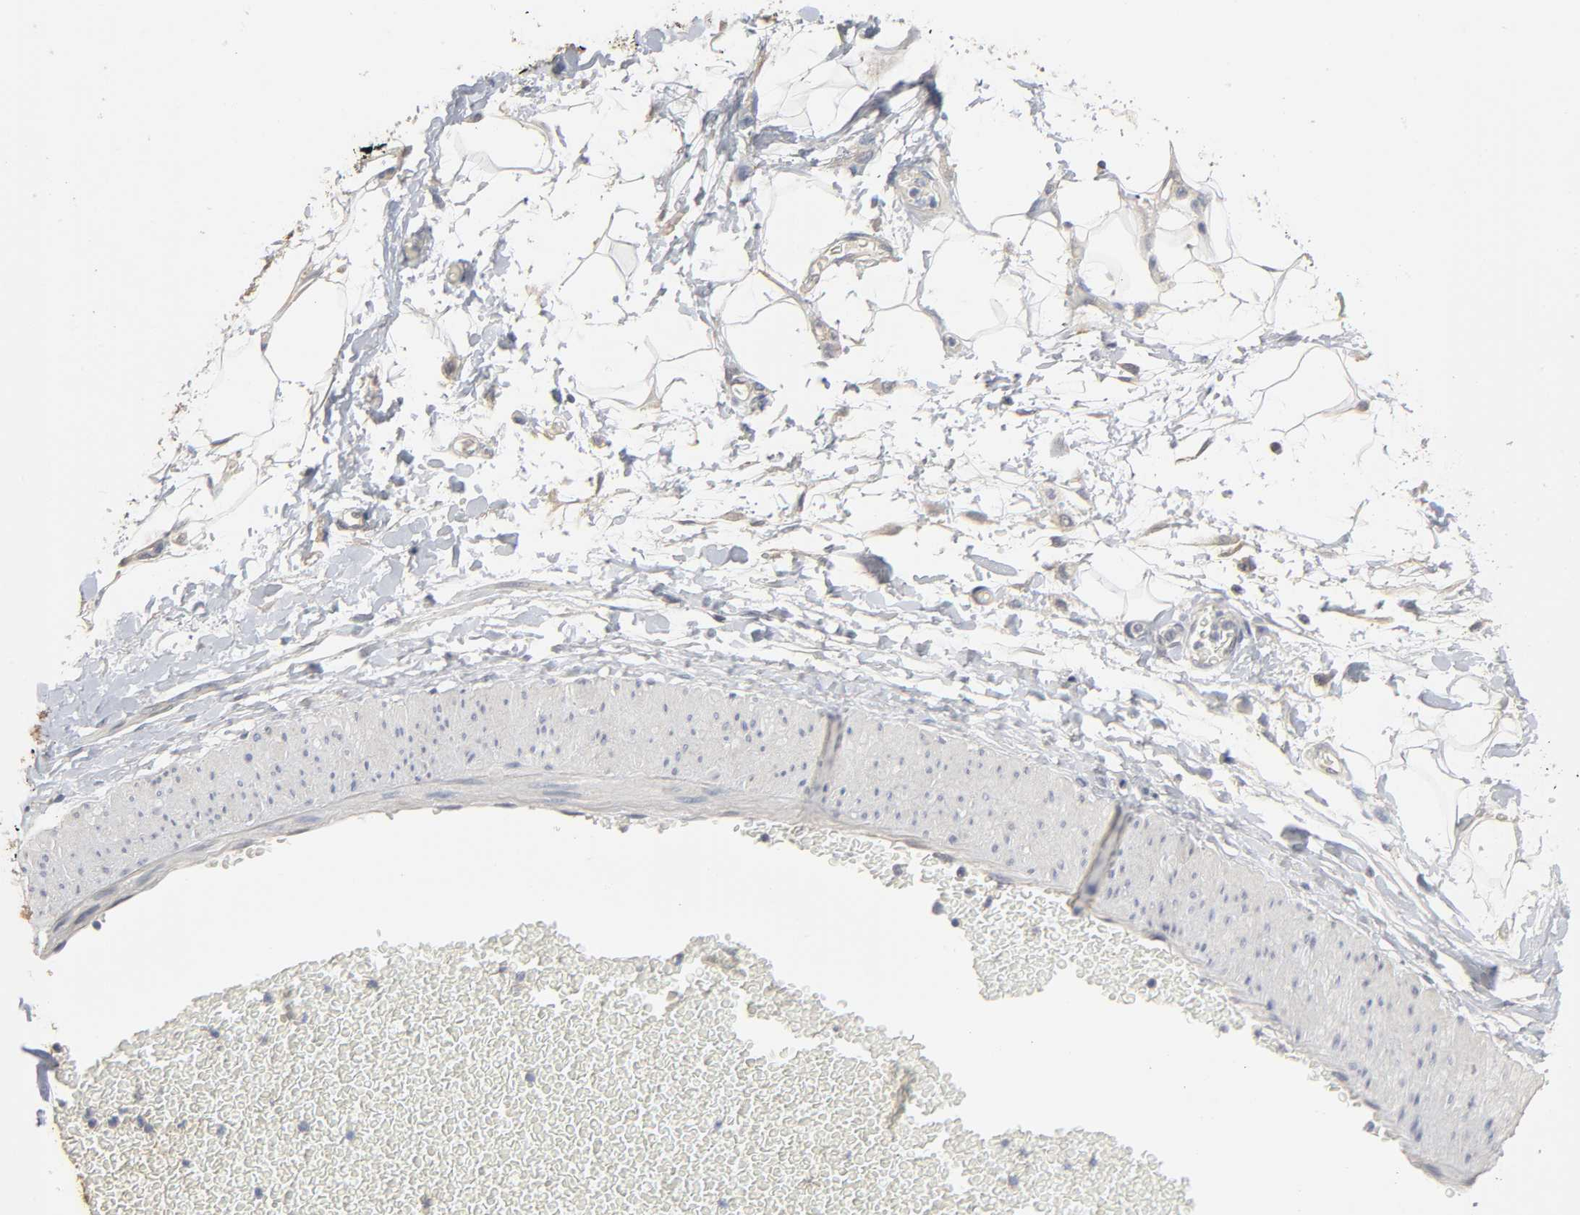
{"staining": {"intensity": "negative", "quantity": "none", "location": "none"}, "tissue": "adipose tissue", "cell_type": "Adipocytes", "image_type": "normal", "snomed": [{"axis": "morphology", "description": "Normal tissue, NOS"}, {"axis": "morphology", "description": "Urothelial carcinoma, High grade"}, {"axis": "topography", "description": "Vascular tissue"}, {"axis": "topography", "description": "Urinary bladder"}], "caption": "High magnification brightfield microscopy of benign adipose tissue stained with DAB (brown) and counterstained with hematoxylin (blue): adipocytes show no significant expression. Nuclei are stained in blue.", "gene": "SLC10A2", "patient": {"sex": "female", "age": 56}}